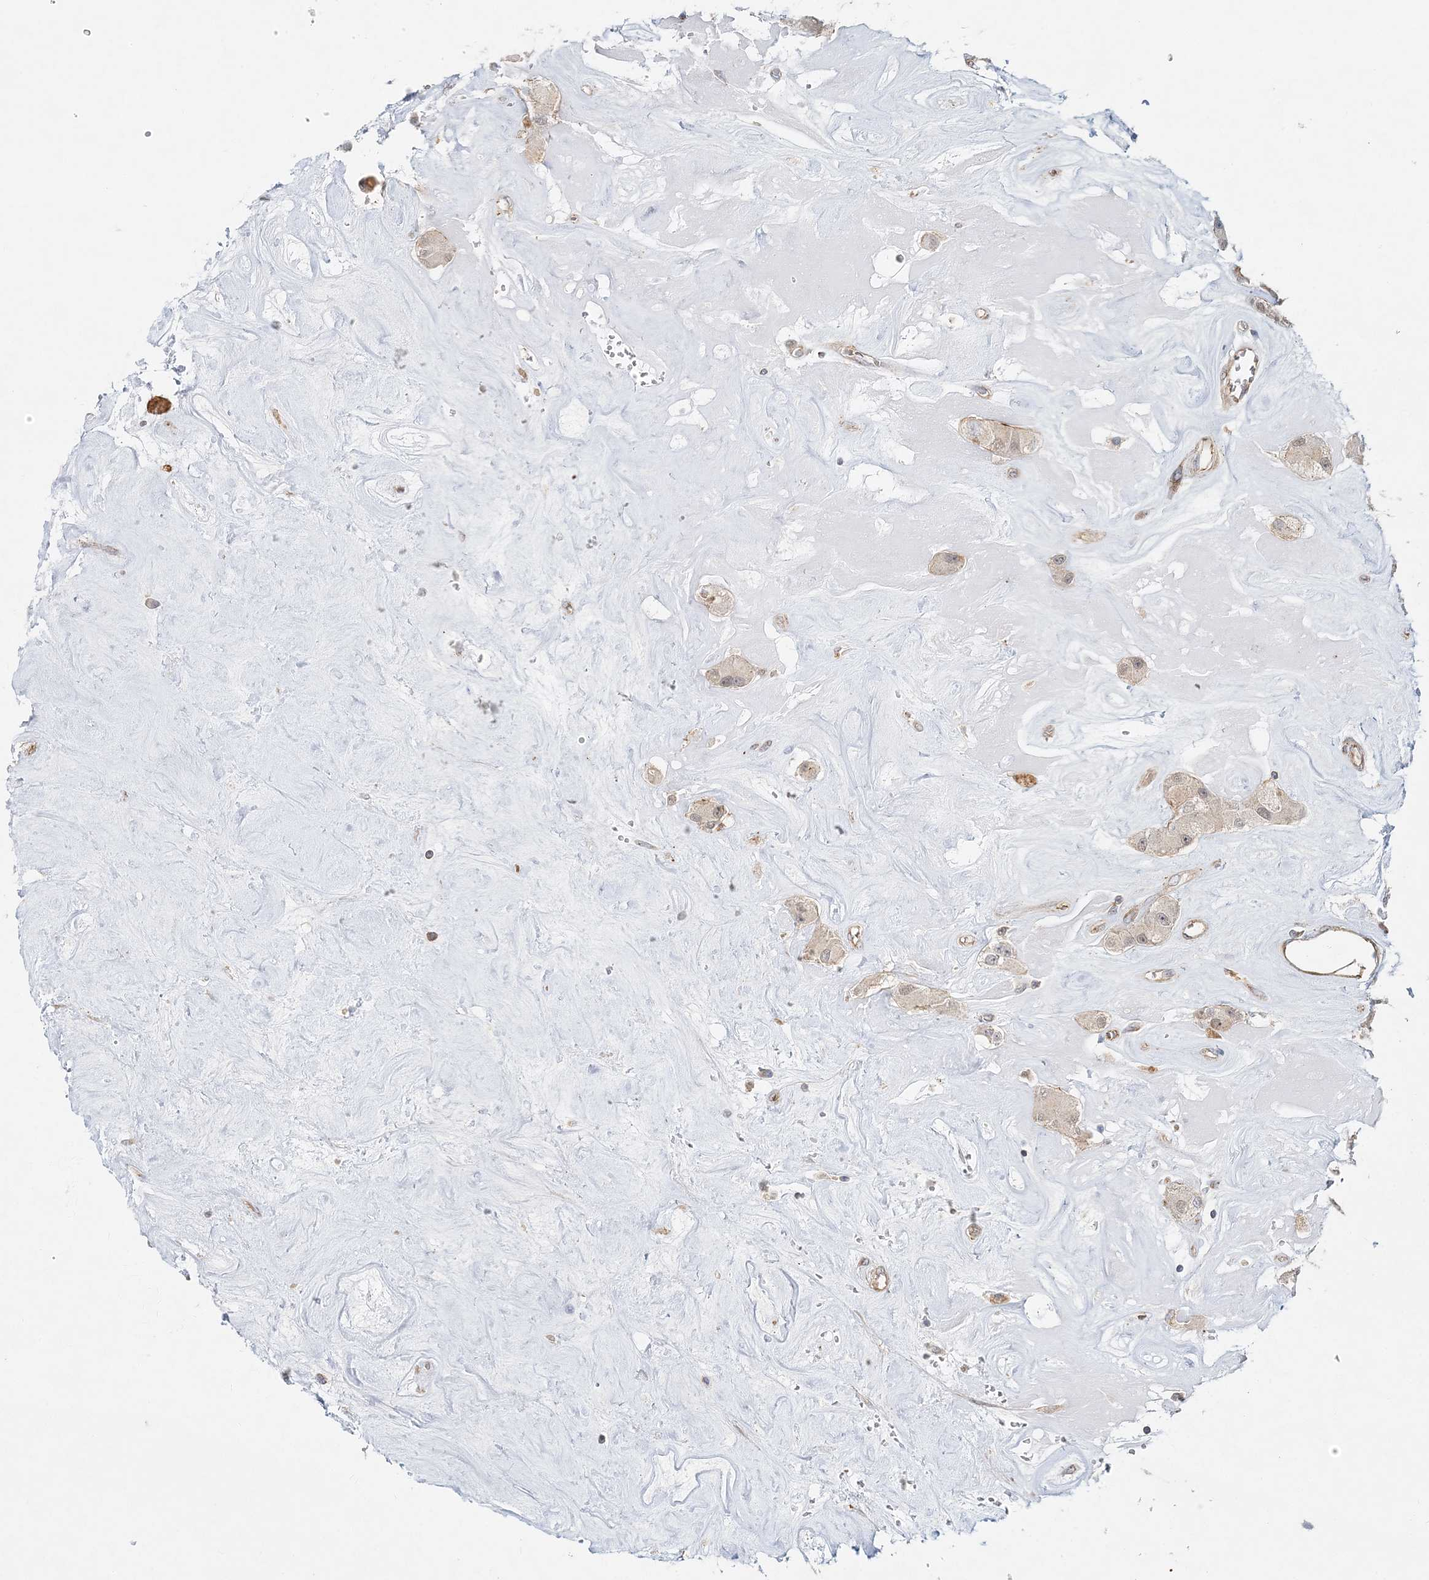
{"staining": {"intensity": "weak", "quantity": "<25%", "location": "cytoplasmic/membranous"}, "tissue": "carcinoid", "cell_type": "Tumor cells", "image_type": "cancer", "snomed": [{"axis": "morphology", "description": "Carcinoid, malignant, NOS"}, {"axis": "topography", "description": "Pancreas"}], "caption": "Immunohistochemistry of carcinoid (malignant) exhibits no staining in tumor cells. (DAB (3,3'-diaminobenzidine) immunohistochemistry, high magnification).", "gene": "MAT2B", "patient": {"sex": "male", "age": 41}}